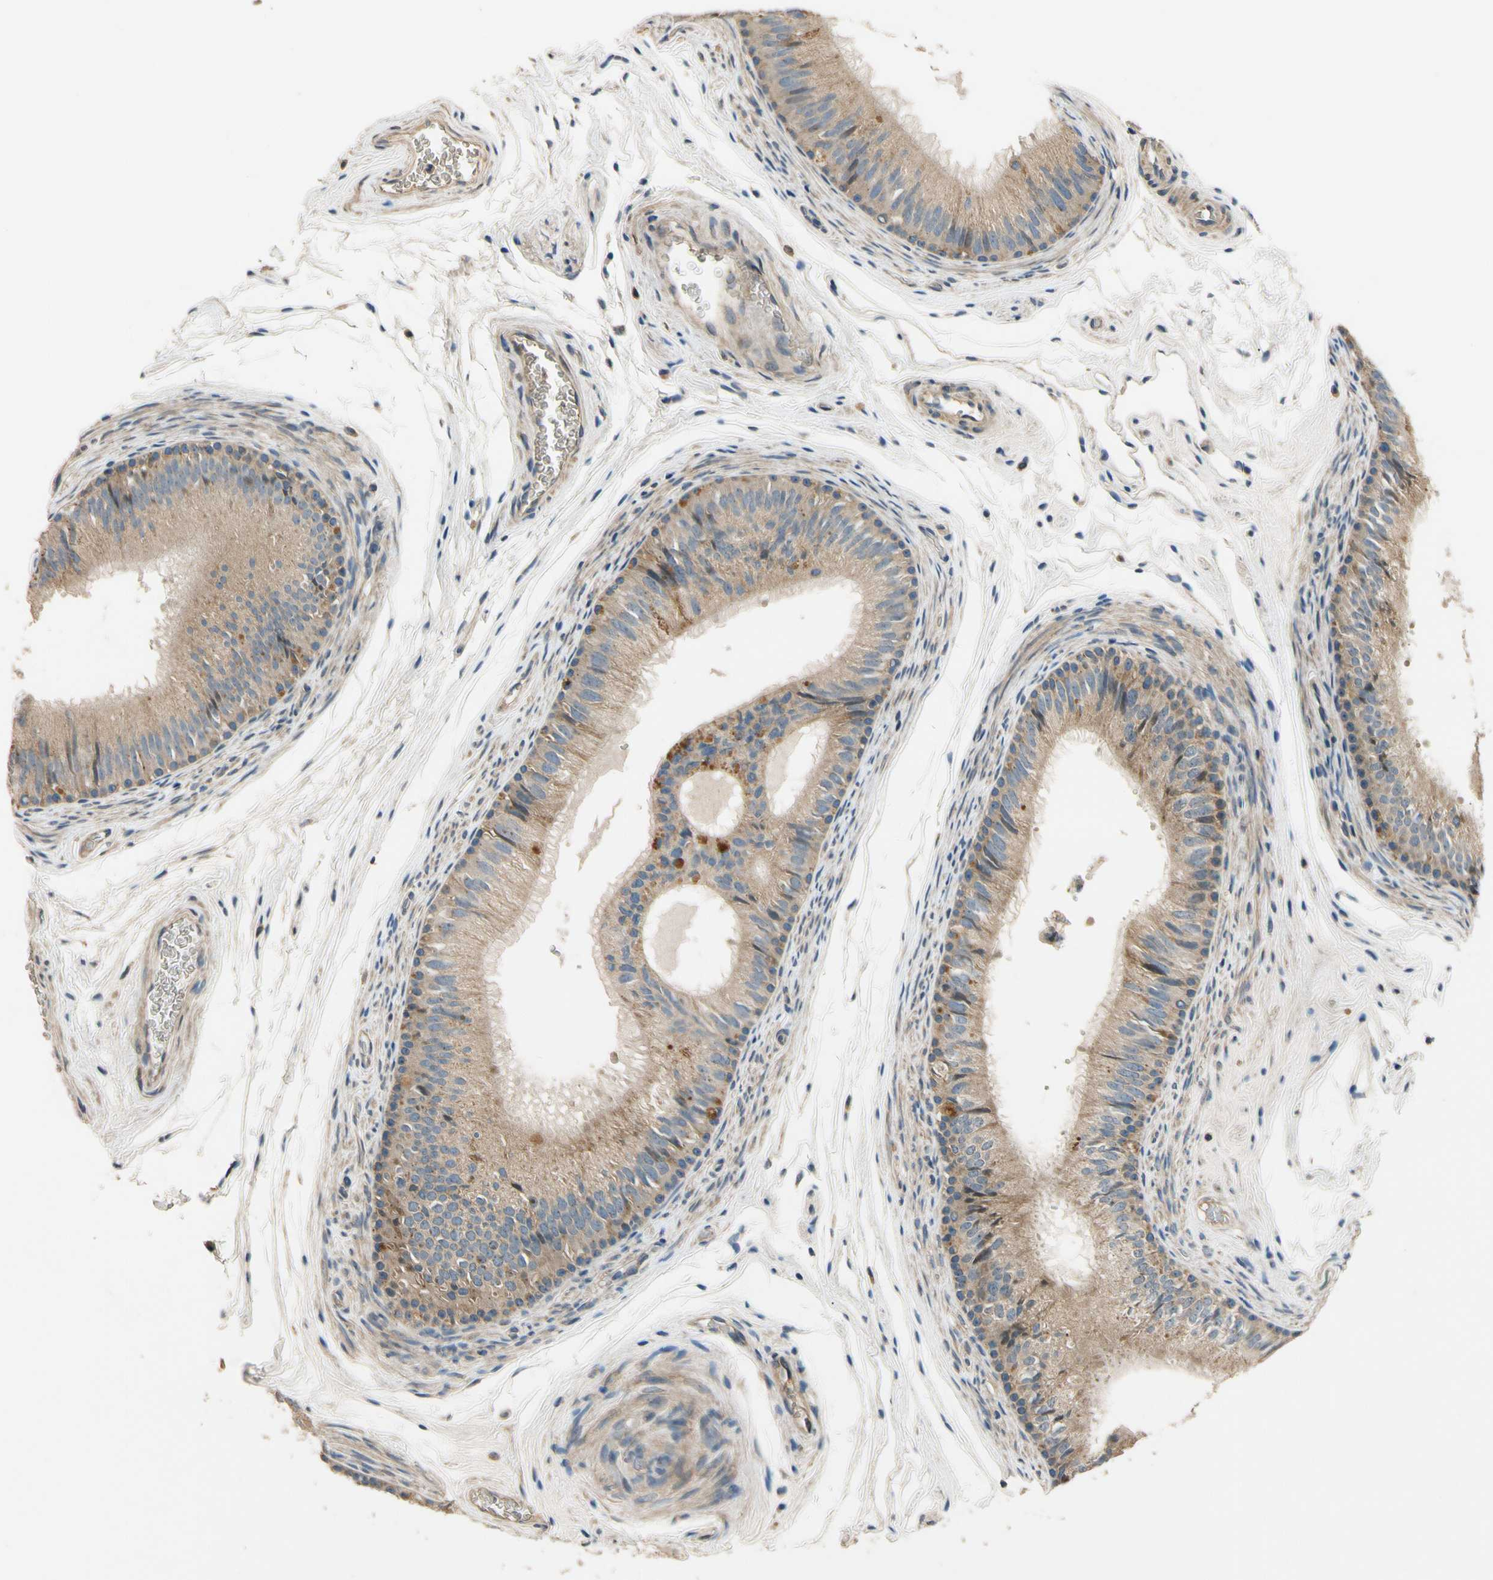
{"staining": {"intensity": "moderate", "quantity": "25%-75%", "location": "cytoplasmic/membranous"}, "tissue": "epididymis", "cell_type": "Glandular cells", "image_type": "normal", "snomed": [{"axis": "morphology", "description": "Normal tissue, NOS"}, {"axis": "topography", "description": "Epididymis"}], "caption": "An IHC photomicrograph of benign tissue is shown. Protein staining in brown labels moderate cytoplasmic/membranous positivity in epididymis within glandular cells. (DAB IHC with brightfield microscopy, high magnification).", "gene": "ALKBH3", "patient": {"sex": "male", "age": 36}}